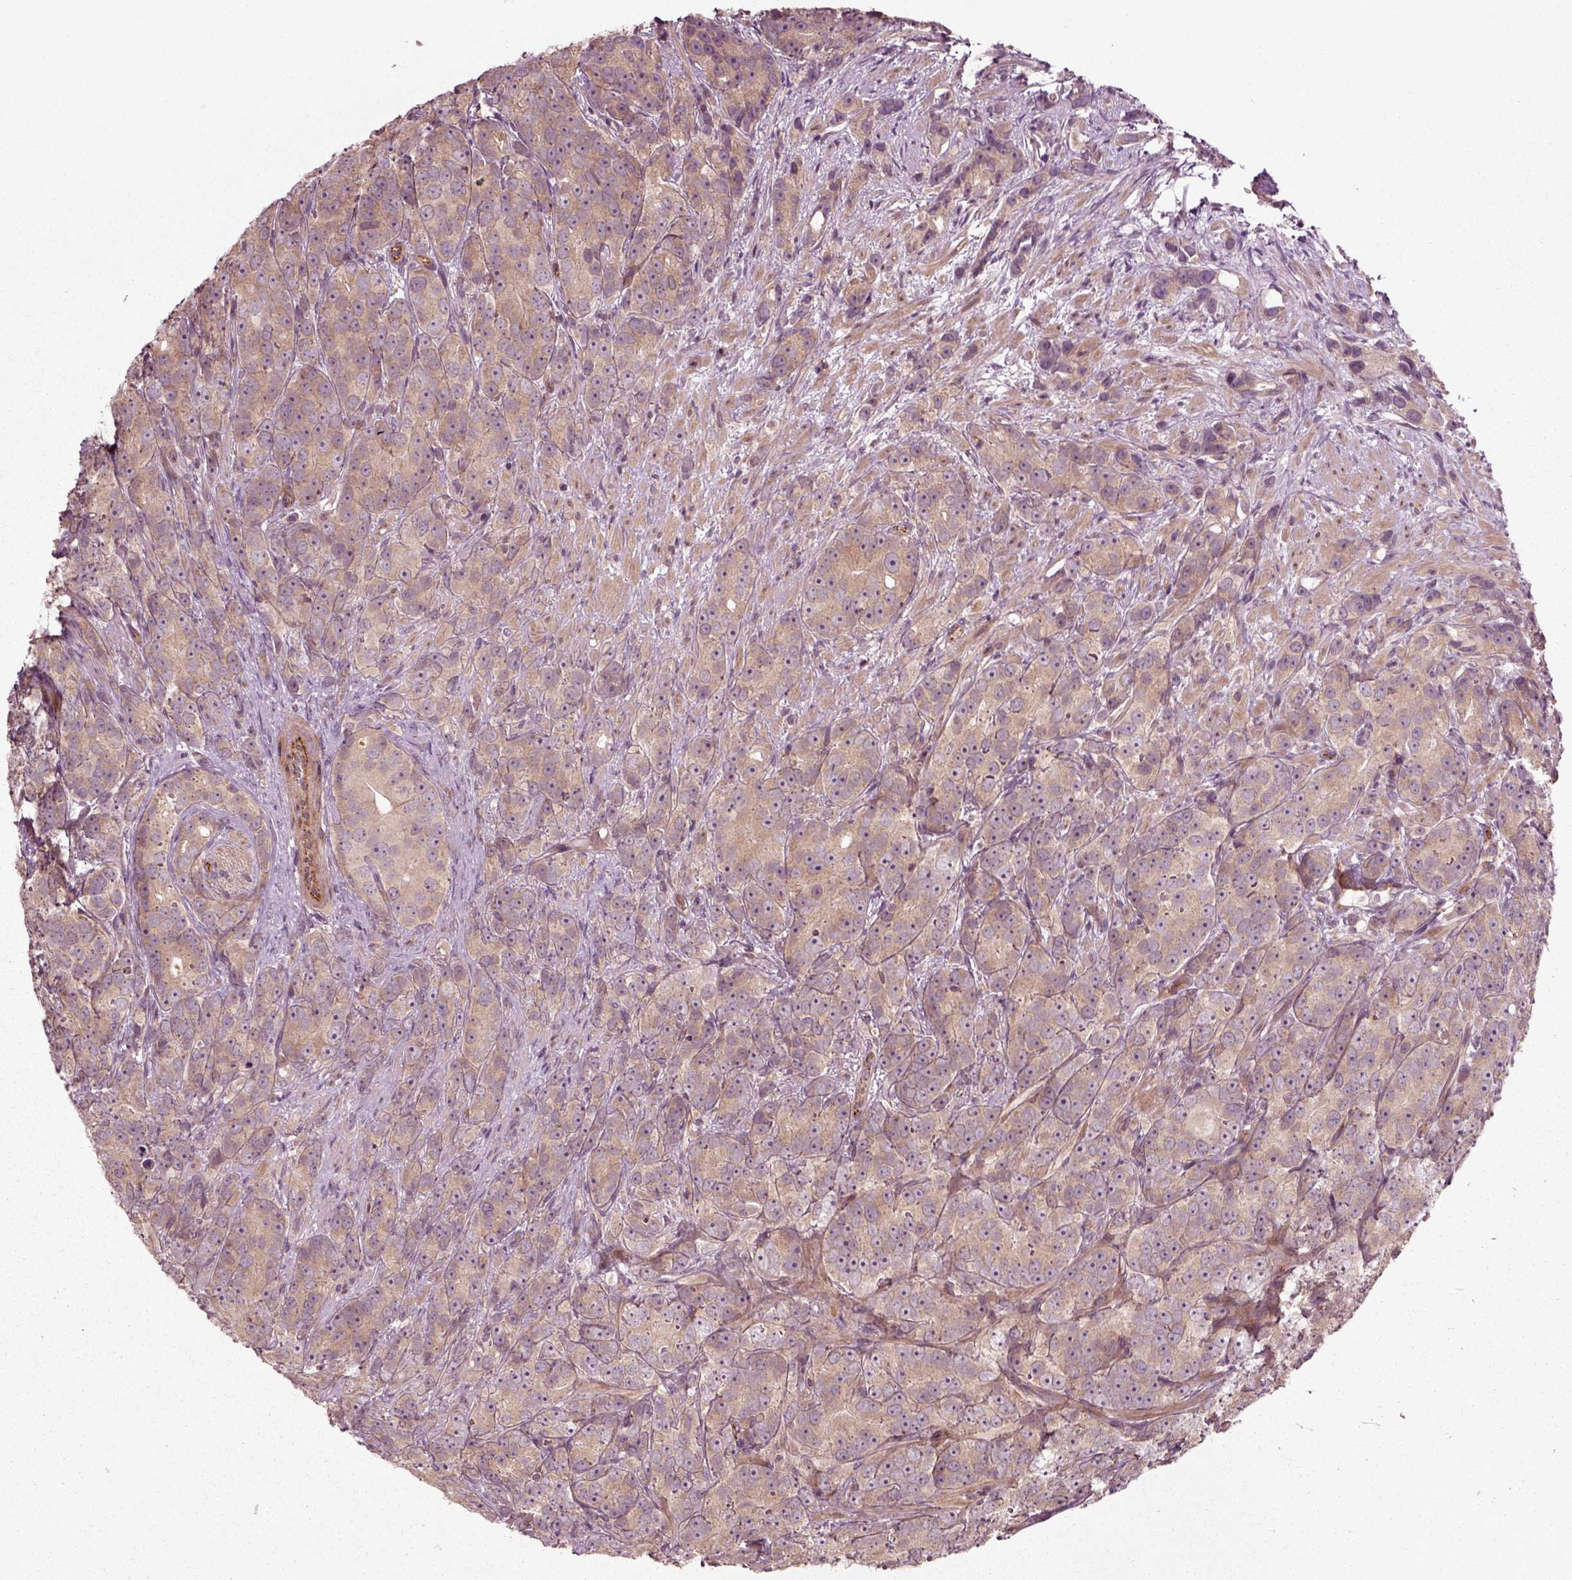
{"staining": {"intensity": "weak", "quantity": ">75%", "location": "cytoplasmic/membranous"}, "tissue": "prostate cancer", "cell_type": "Tumor cells", "image_type": "cancer", "snomed": [{"axis": "morphology", "description": "Adenocarcinoma, High grade"}, {"axis": "topography", "description": "Prostate"}], "caption": "Prostate adenocarcinoma (high-grade) tissue shows weak cytoplasmic/membranous positivity in about >75% of tumor cells (Brightfield microscopy of DAB IHC at high magnification).", "gene": "PLCD3", "patient": {"sex": "male", "age": 90}}